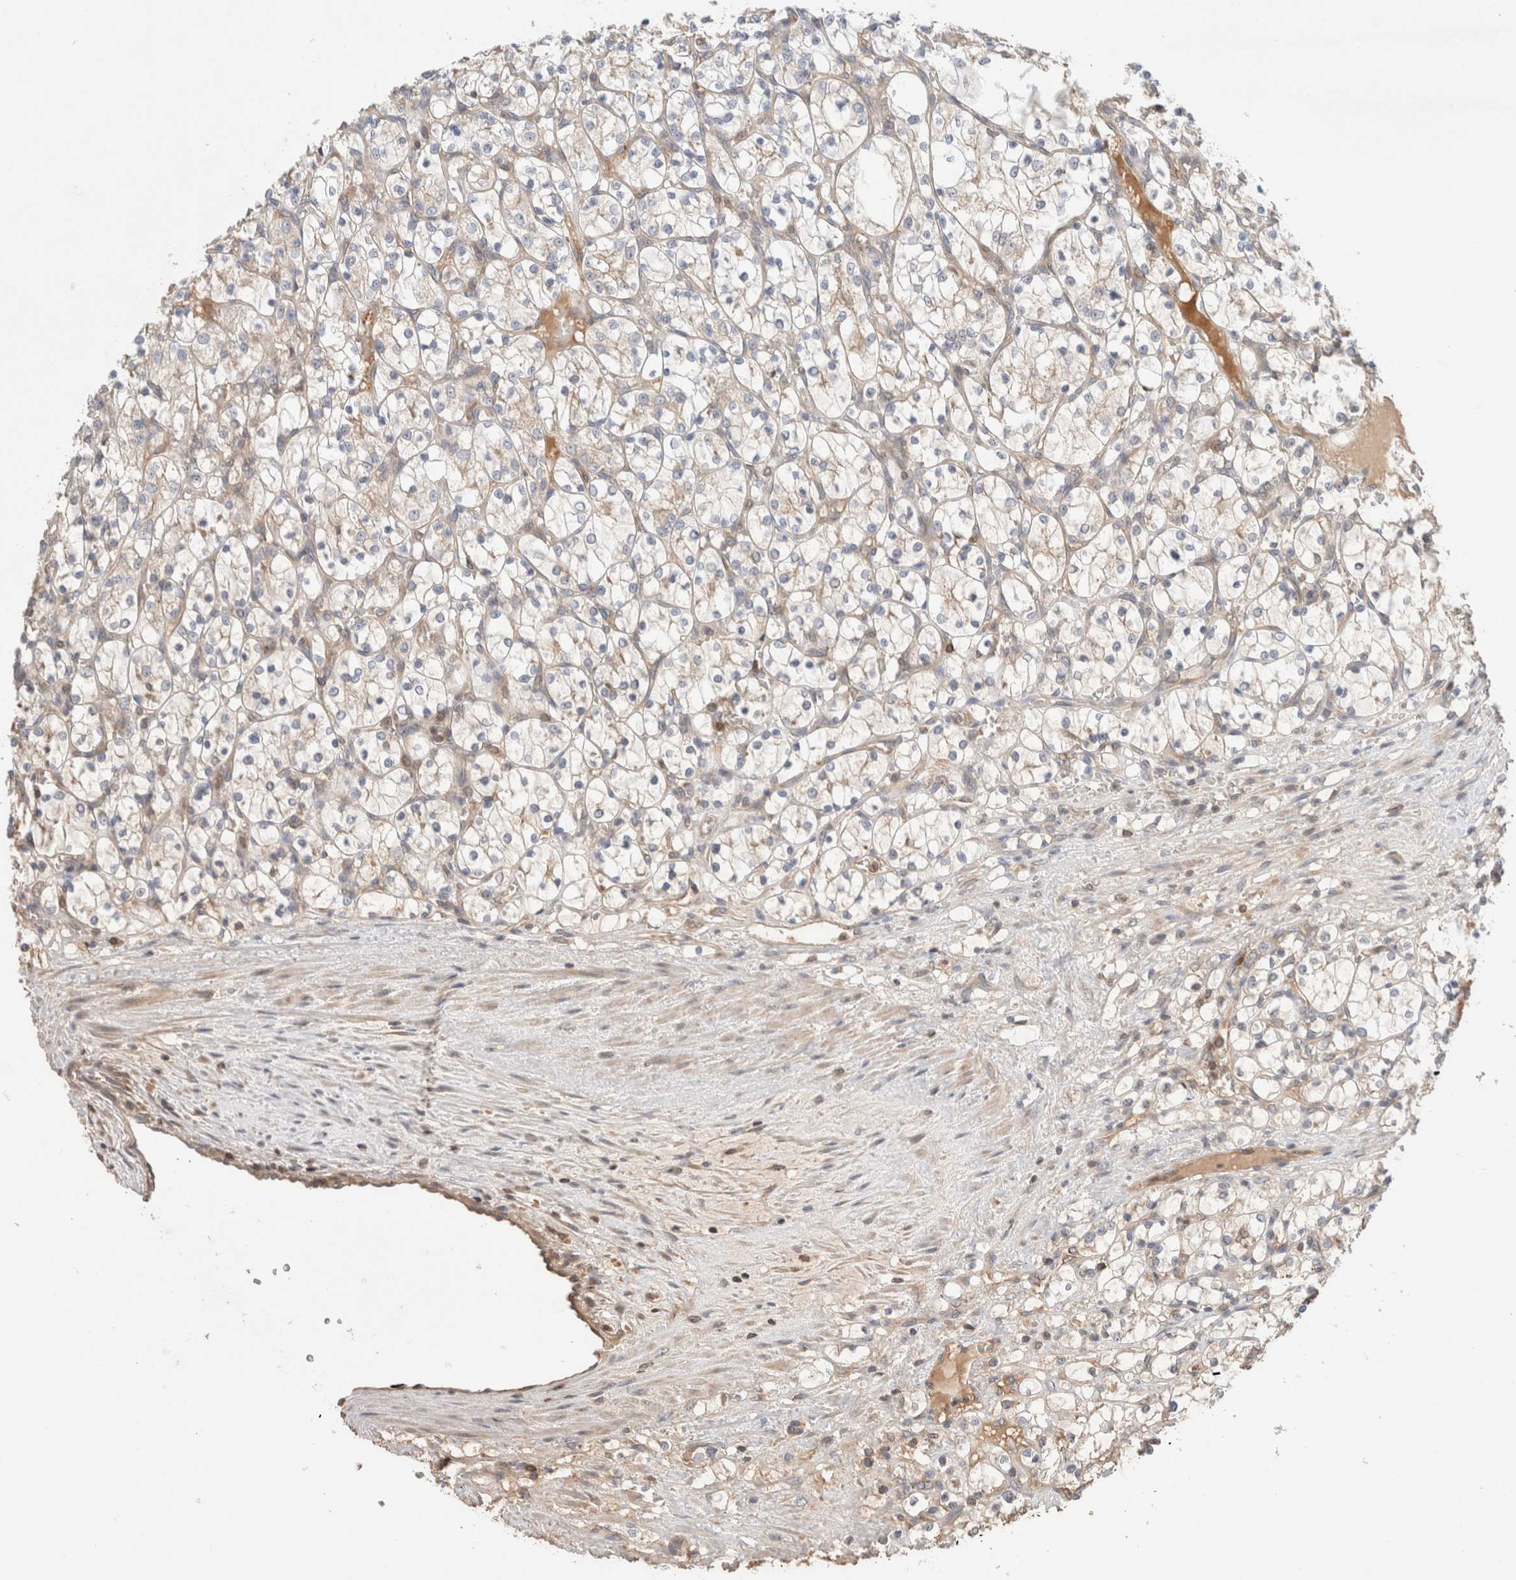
{"staining": {"intensity": "weak", "quantity": "<25%", "location": "cytoplasmic/membranous"}, "tissue": "renal cancer", "cell_type": "Tumor cells", "image_type": "cancer", "snomed": [{"axis": "morphology", "description": "Adenocarcinoma, NOS"}, {"axis": "topography", "description": "Kidney"}], "caption": "Tumor cells are negative for protein expression in human renal cancer.", "gene": "SIKE1", "patient": {"sex": "female", "age": 69}}